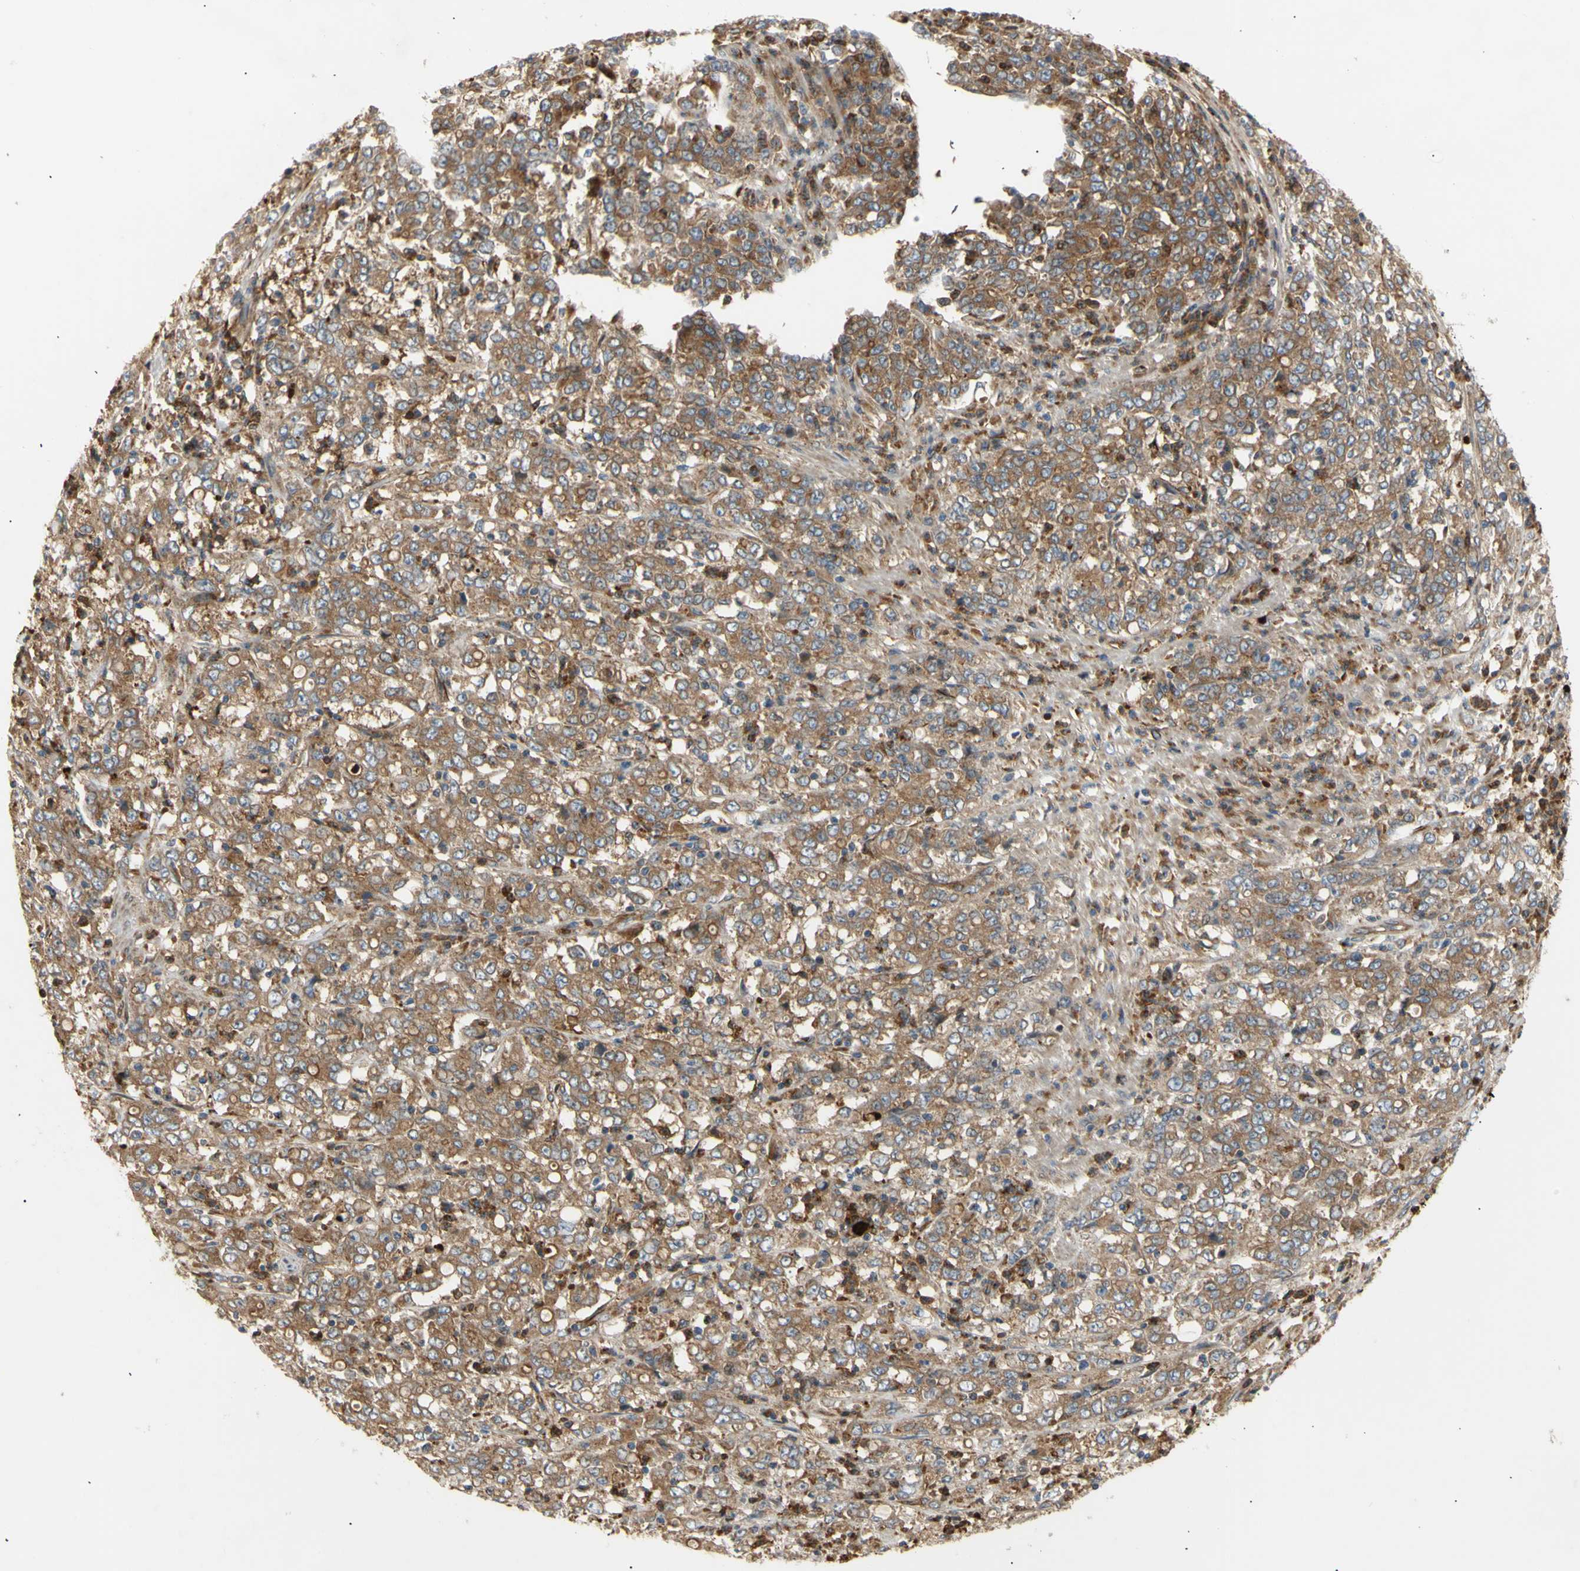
{"staining": {"intensity": "moderate", "quantity": ">75%", "location": "cytoplasmic/membranous"}, "tissue": "stomach cancer", "cell_type": "Tumor cells", "image_type": "cancer", "snomed": [{"axis": "morphology", "description": "Adenocarcinoma, NOS"}, {"axis": "topography", "description": "Stomach, lower"}], "caption": "Tumor cells show medium levels of moderate cytoplasmic/membranous expression in about >75% of cells in stomach cancer (adenocarcinoma).", "gene": "TUBG2", "patient": {"sex": "female", "age": 71}}